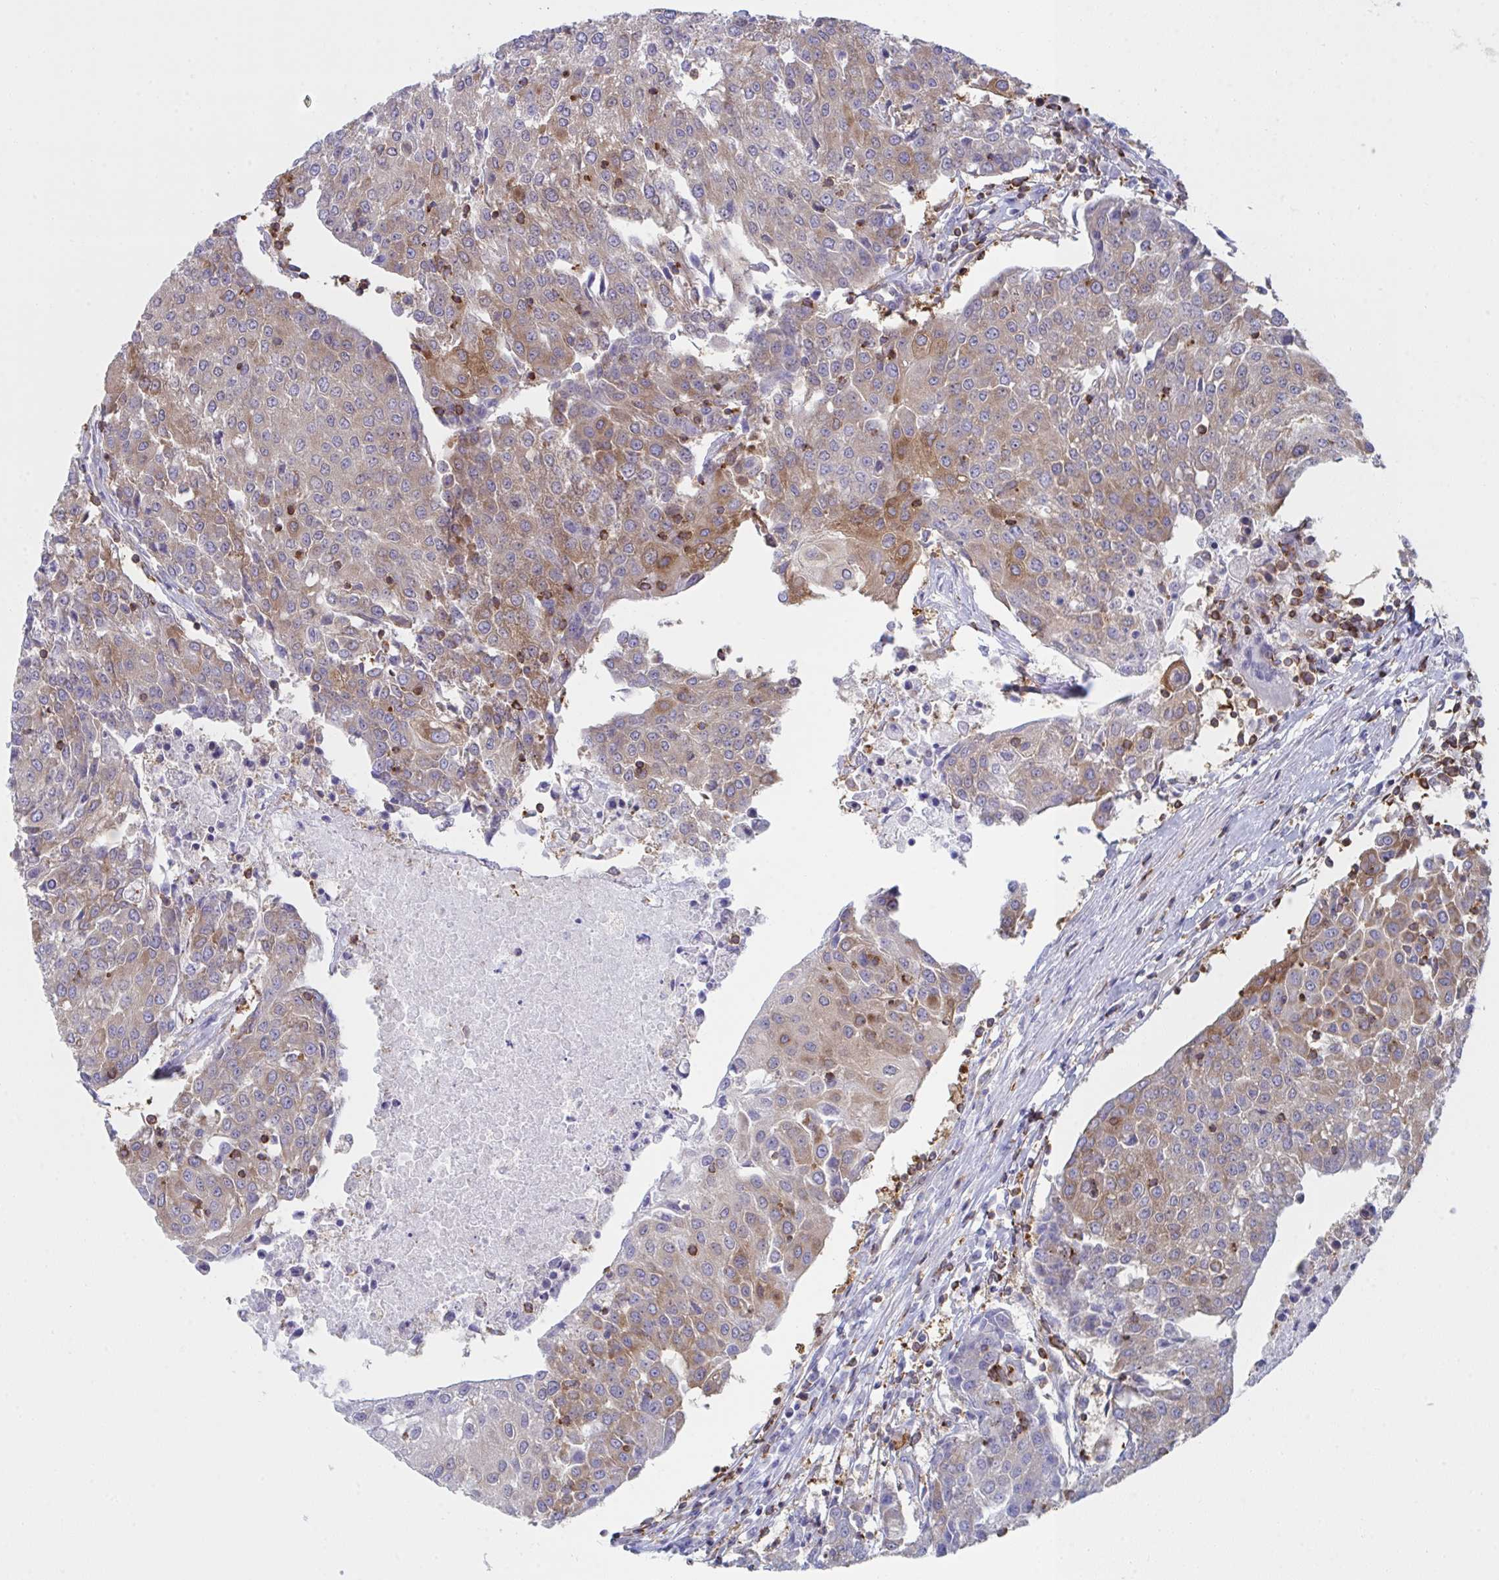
{"staining": {"intensity": "moderate", "quantity": ">75%", "location": "cytoplasmic/membranous"}, "tissue": "urothelial cancer", "cell_type": "Tumor cells", "image_type": "cancer", "snomed": [{"axis": "morphology", "description": "Urothelial carcinoma, High grade"}, {"axis": "topography", "description": "Urinary bladder"}], "caption": "Immunohistochemistry (IHC) (DAB (3,3'-diaminobenzidine)) staining of high-grade urothelial carcinoma displays moderate cytoplasmic/membranous protein positivity in approximately >75% of tumor cells.", "gene": "WNK1", "patient": {"sex": "female", "age": 85}}